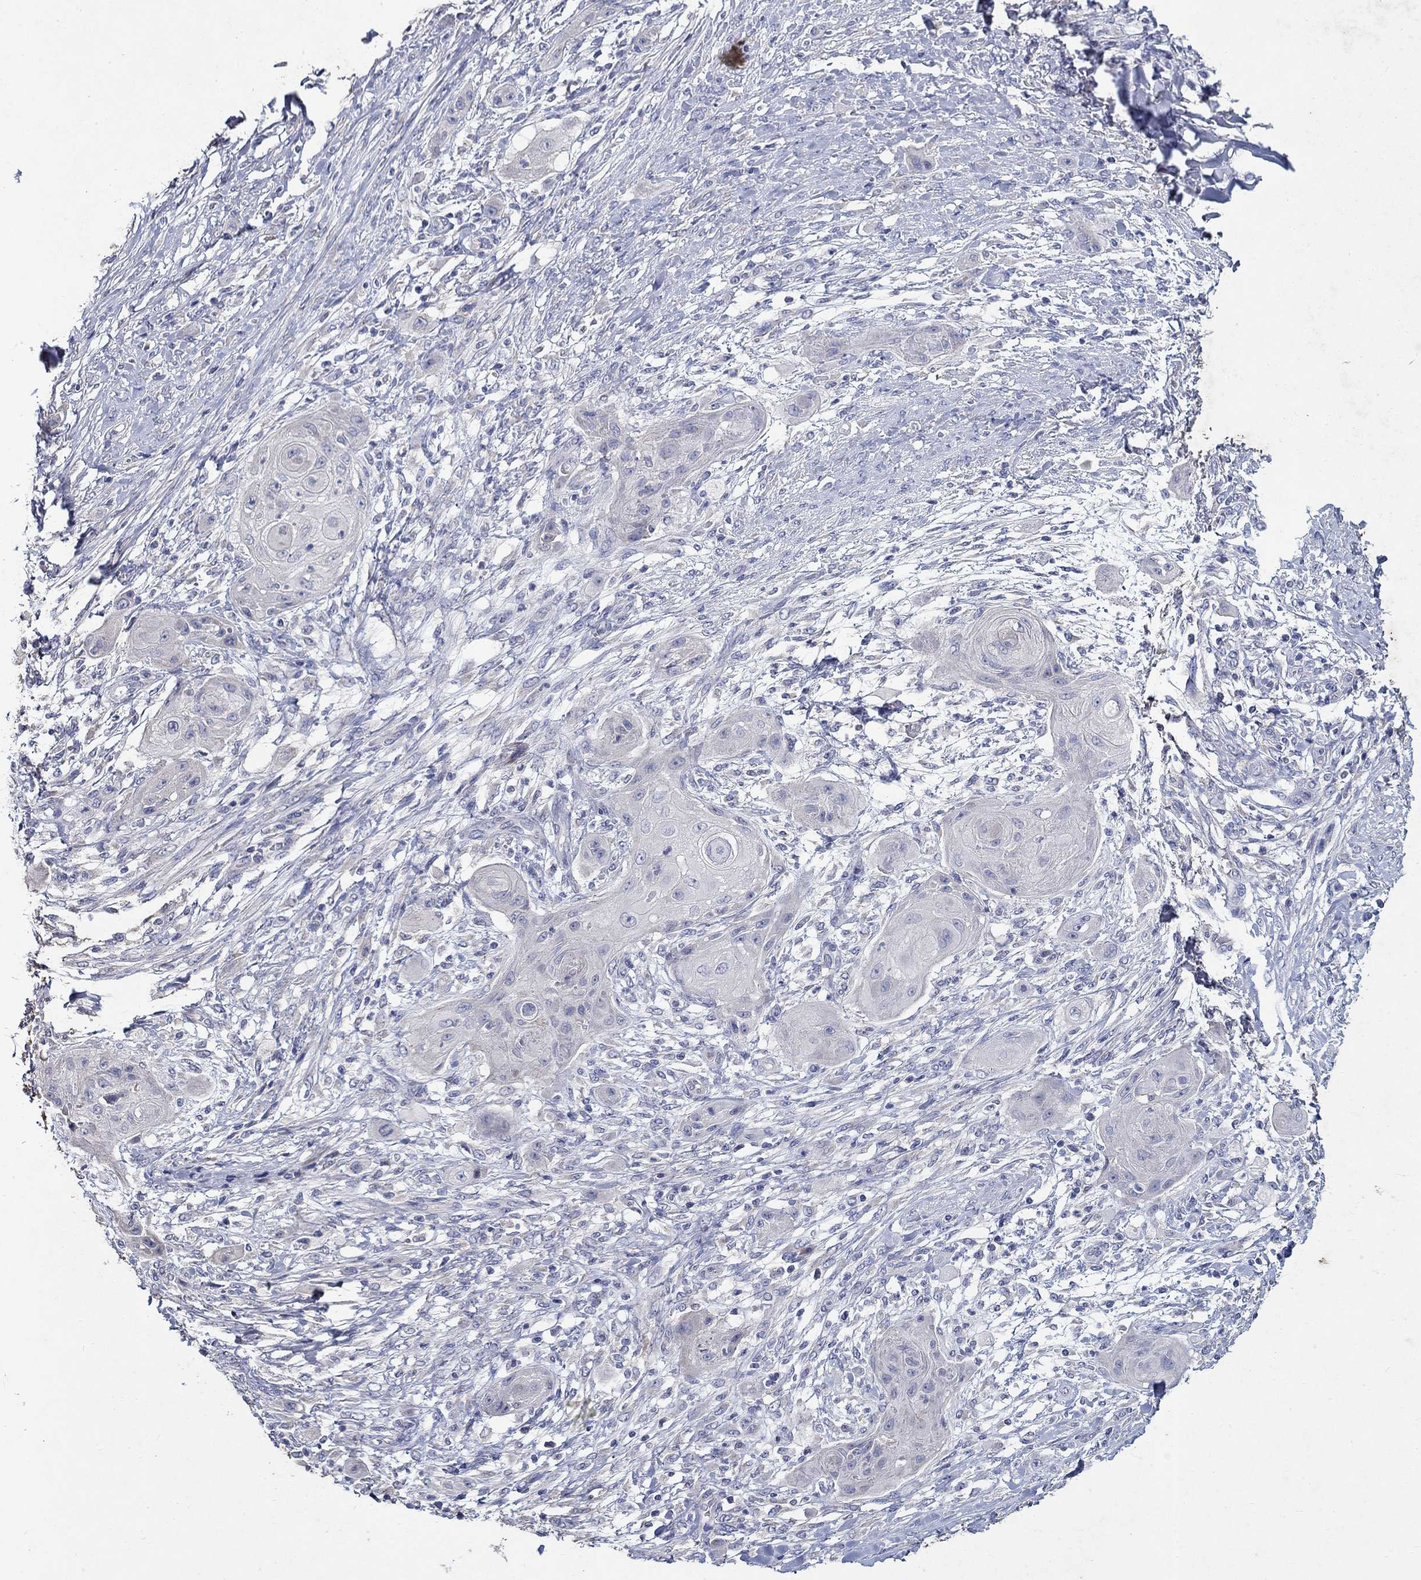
{"staining": {"intensity": "negative", "quantity": "none", "location": "none"}, "tissue": "skin cancer", "cell_type": "Tumor cells", "image_type": "cancer", "snomed": [{"axis": "morphology", "description": "Squamous cell carcinoma, NOS"}, {"axis": "topography", "description": "Skin"}], "caption": "Photomicrograph shows no significant protein staining in tumor cells of skin cancer.", "gene": "PROZ", "patient": {"sex": "male", "age": 62}}